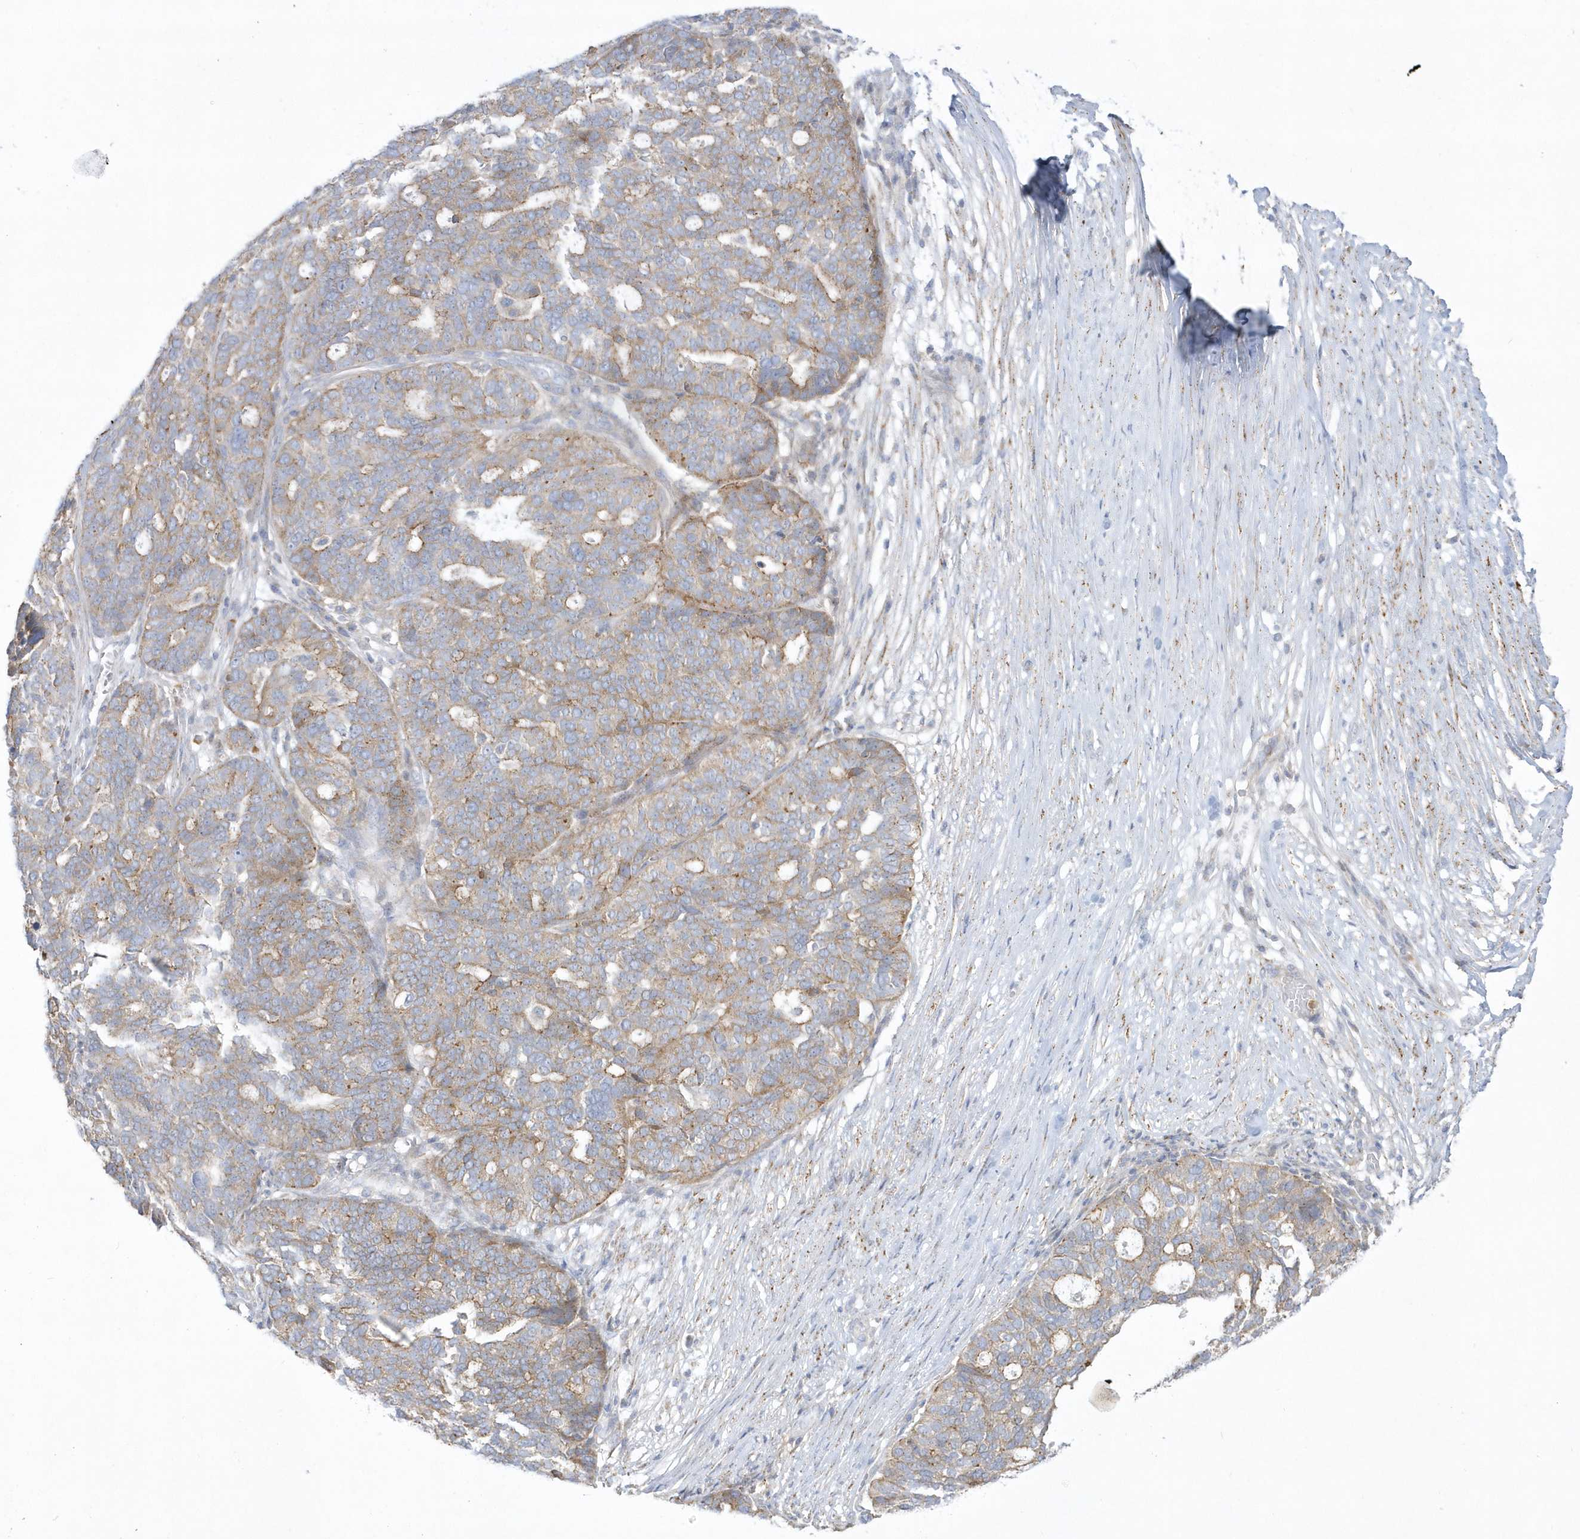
{"staining": {"intensity": "moderate", "quantity": "25%-75%", "location": "cytoplasmic/membranous"}, "tissue": "ovarian cancer", "cell_type": "Tumor cells", "image_type": "cancer", "snomed": [{"axis": "morphology", "description": "Cystadenocarcinoma, serous, NOS"}, {"axis": "topography", "description": "Ovary"}], "caption": "Tumor cells demonstrate medium levels of moderate cytoplasmic/membranous positivity in about 25%-75% of cells in human serous cystadenocarcinoma (ovarian).", "gene": "DNAJC18", "patient": {"sex": "female", "age": 59}}